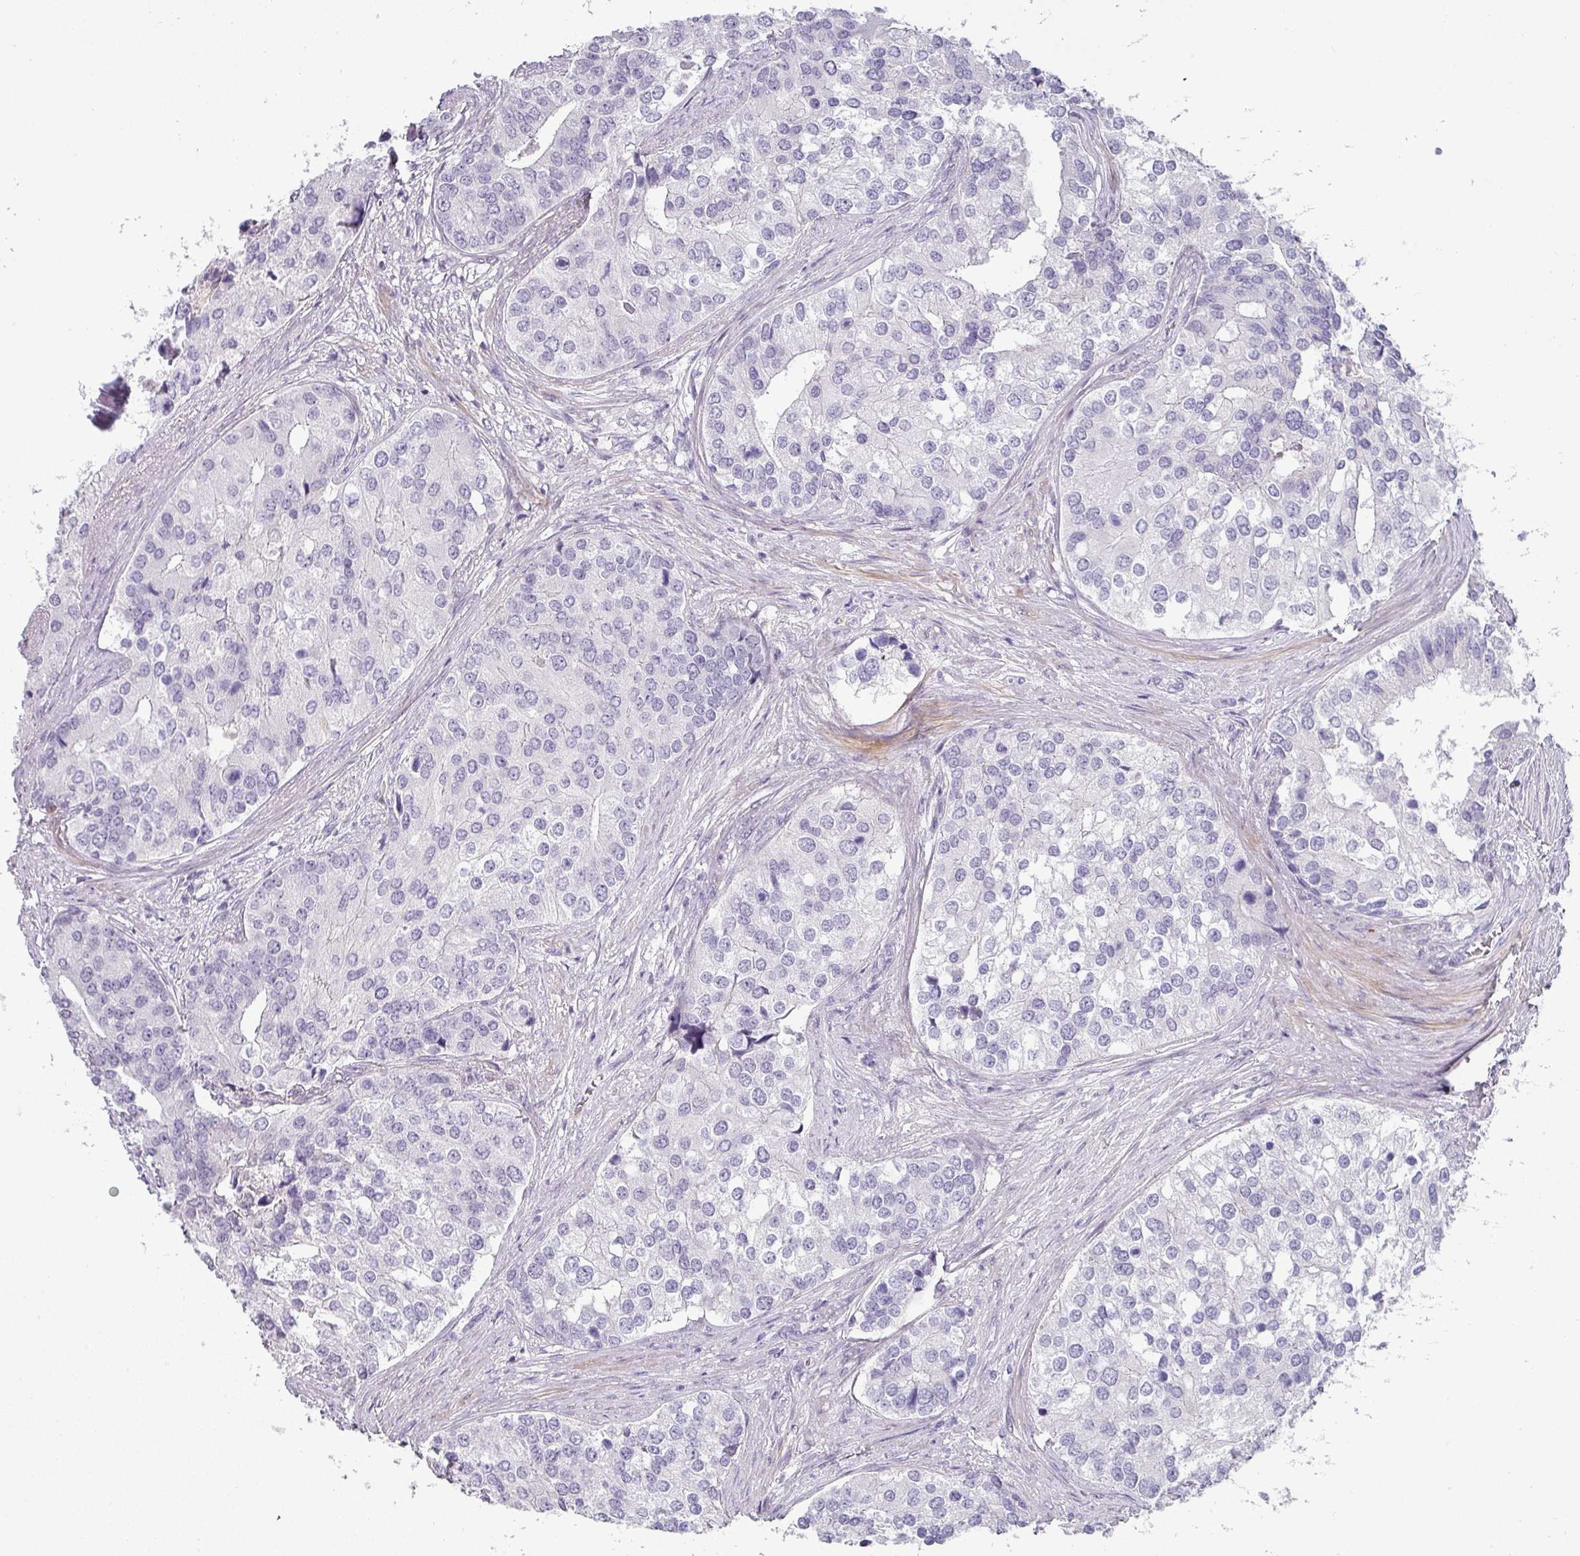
{"staining": {"intensity": "negative", "quantity": "none", "location": "none"}, "tissue": "prostate cancer", "cell_type": "Tumor cells", "image_type": "cancer", "snomed": [{"axis": "morphology", "description": "Adenocarcinoma, High grade"}, {"axis": "topography", "description": "Prostate"}], "caption": "This is a histopathology image of IHC staining of prostate adenocarcinoma (high-grade), which shows no staining in tumor cells.", "gene": "BTLA", "patient": {"sex": "male", "age": 62}}